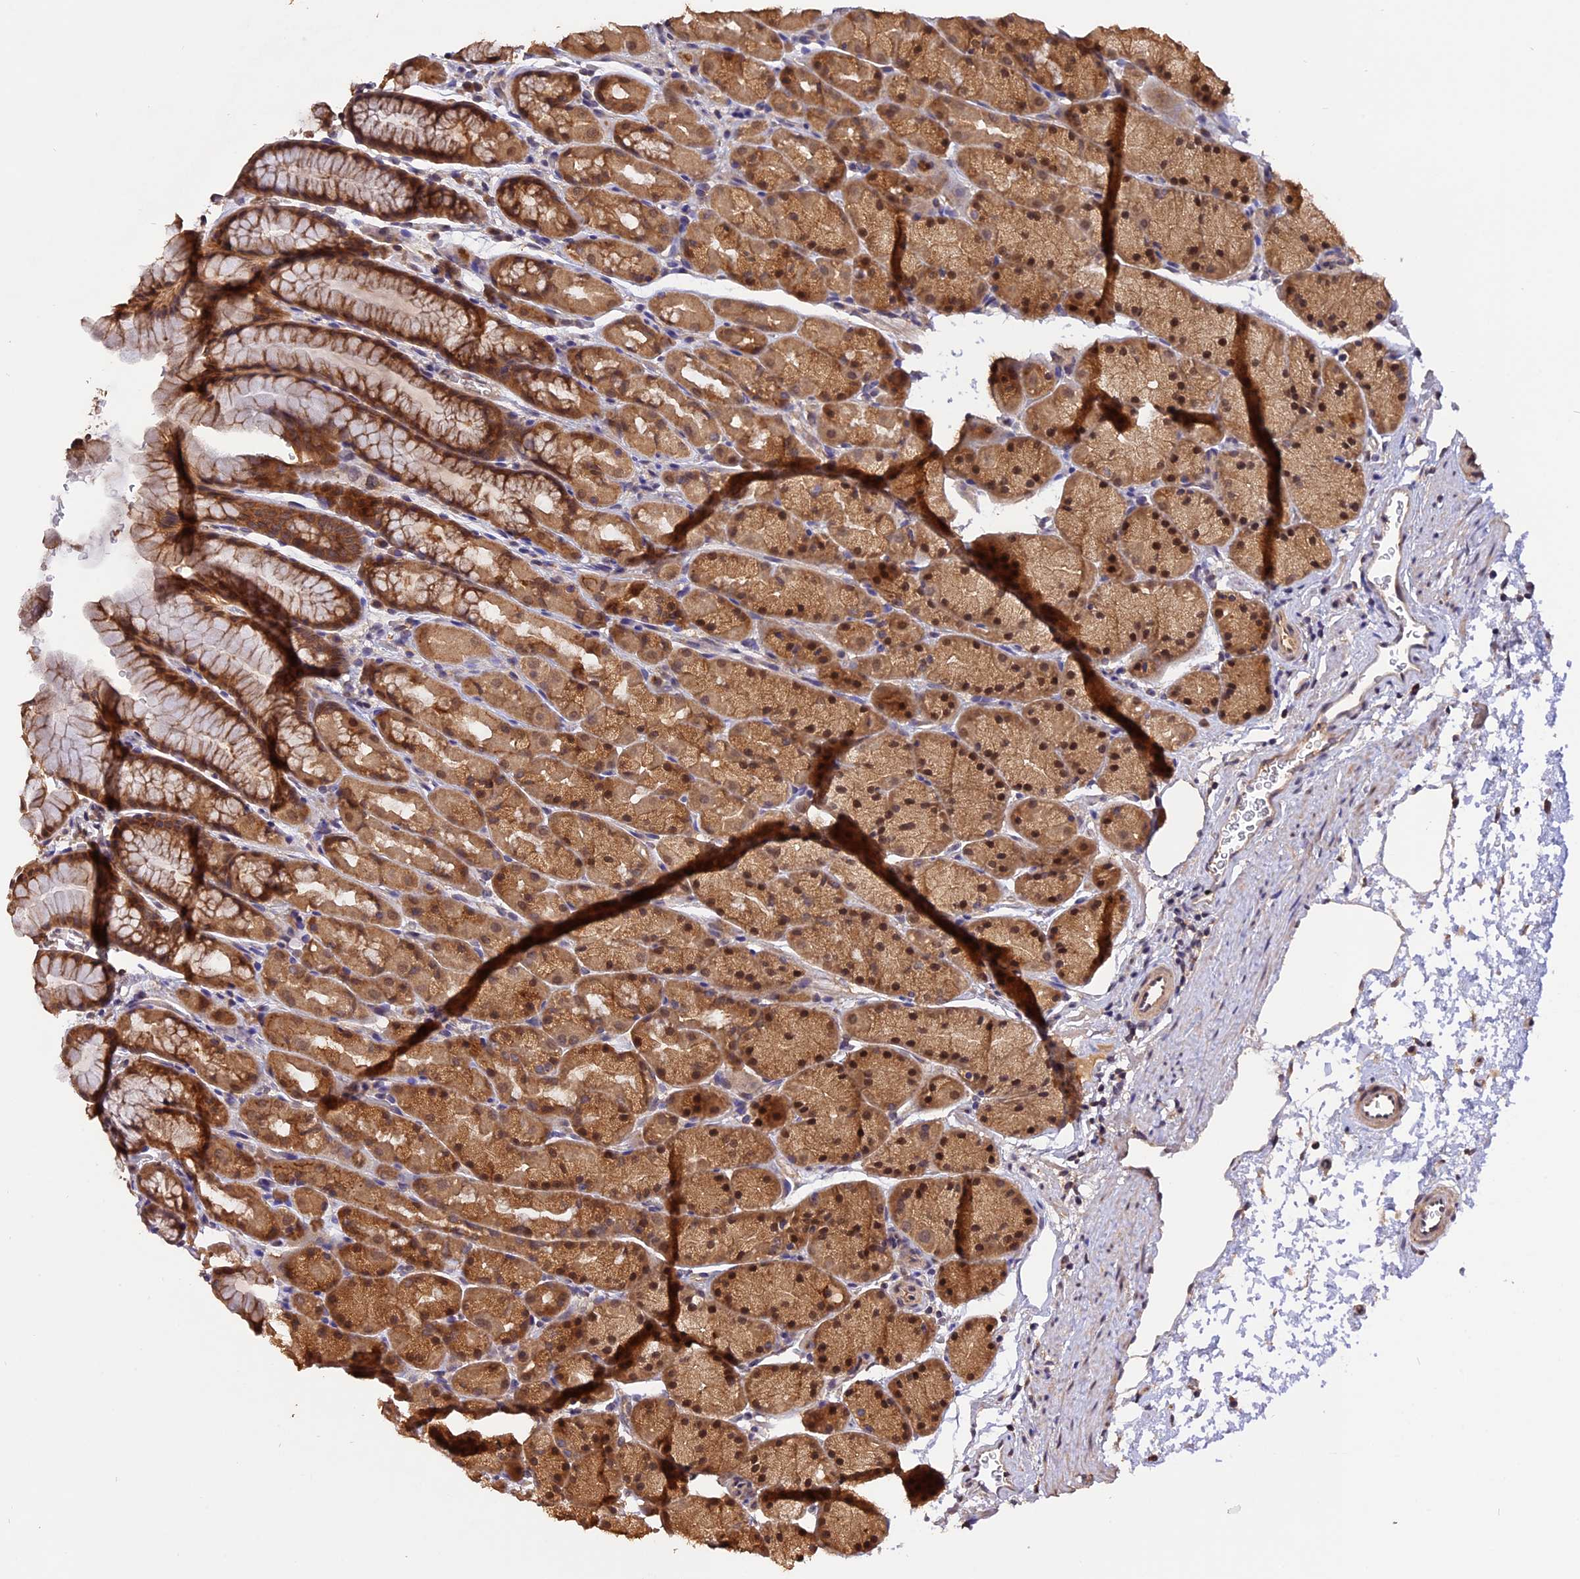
{"staining": {"intensity": "moderate", "quantity": ">75%", "location": "cytoplasmic/membranous,nuclear"}, "tissue": "stomach", "cell_type": "Glandular cells", "image_type": "normal", "snomed": [{"axis": "morphology", "description": "Normal tissue, NOS"}, {"axis": "topography", "description": "Stomach, upper"}, {"axis": "topography", "description": "Stomach"}], "caption": "A medium amount of moderate cytoplasmic/membranous,nuclear staining is seen in about >75% of glandular cells in normal stomach. Ihc stains the protein of interest in brown and the nuclei are stained blue.", "gene": "TRMT1", "patient": {"sex": "male", "age": 47}}